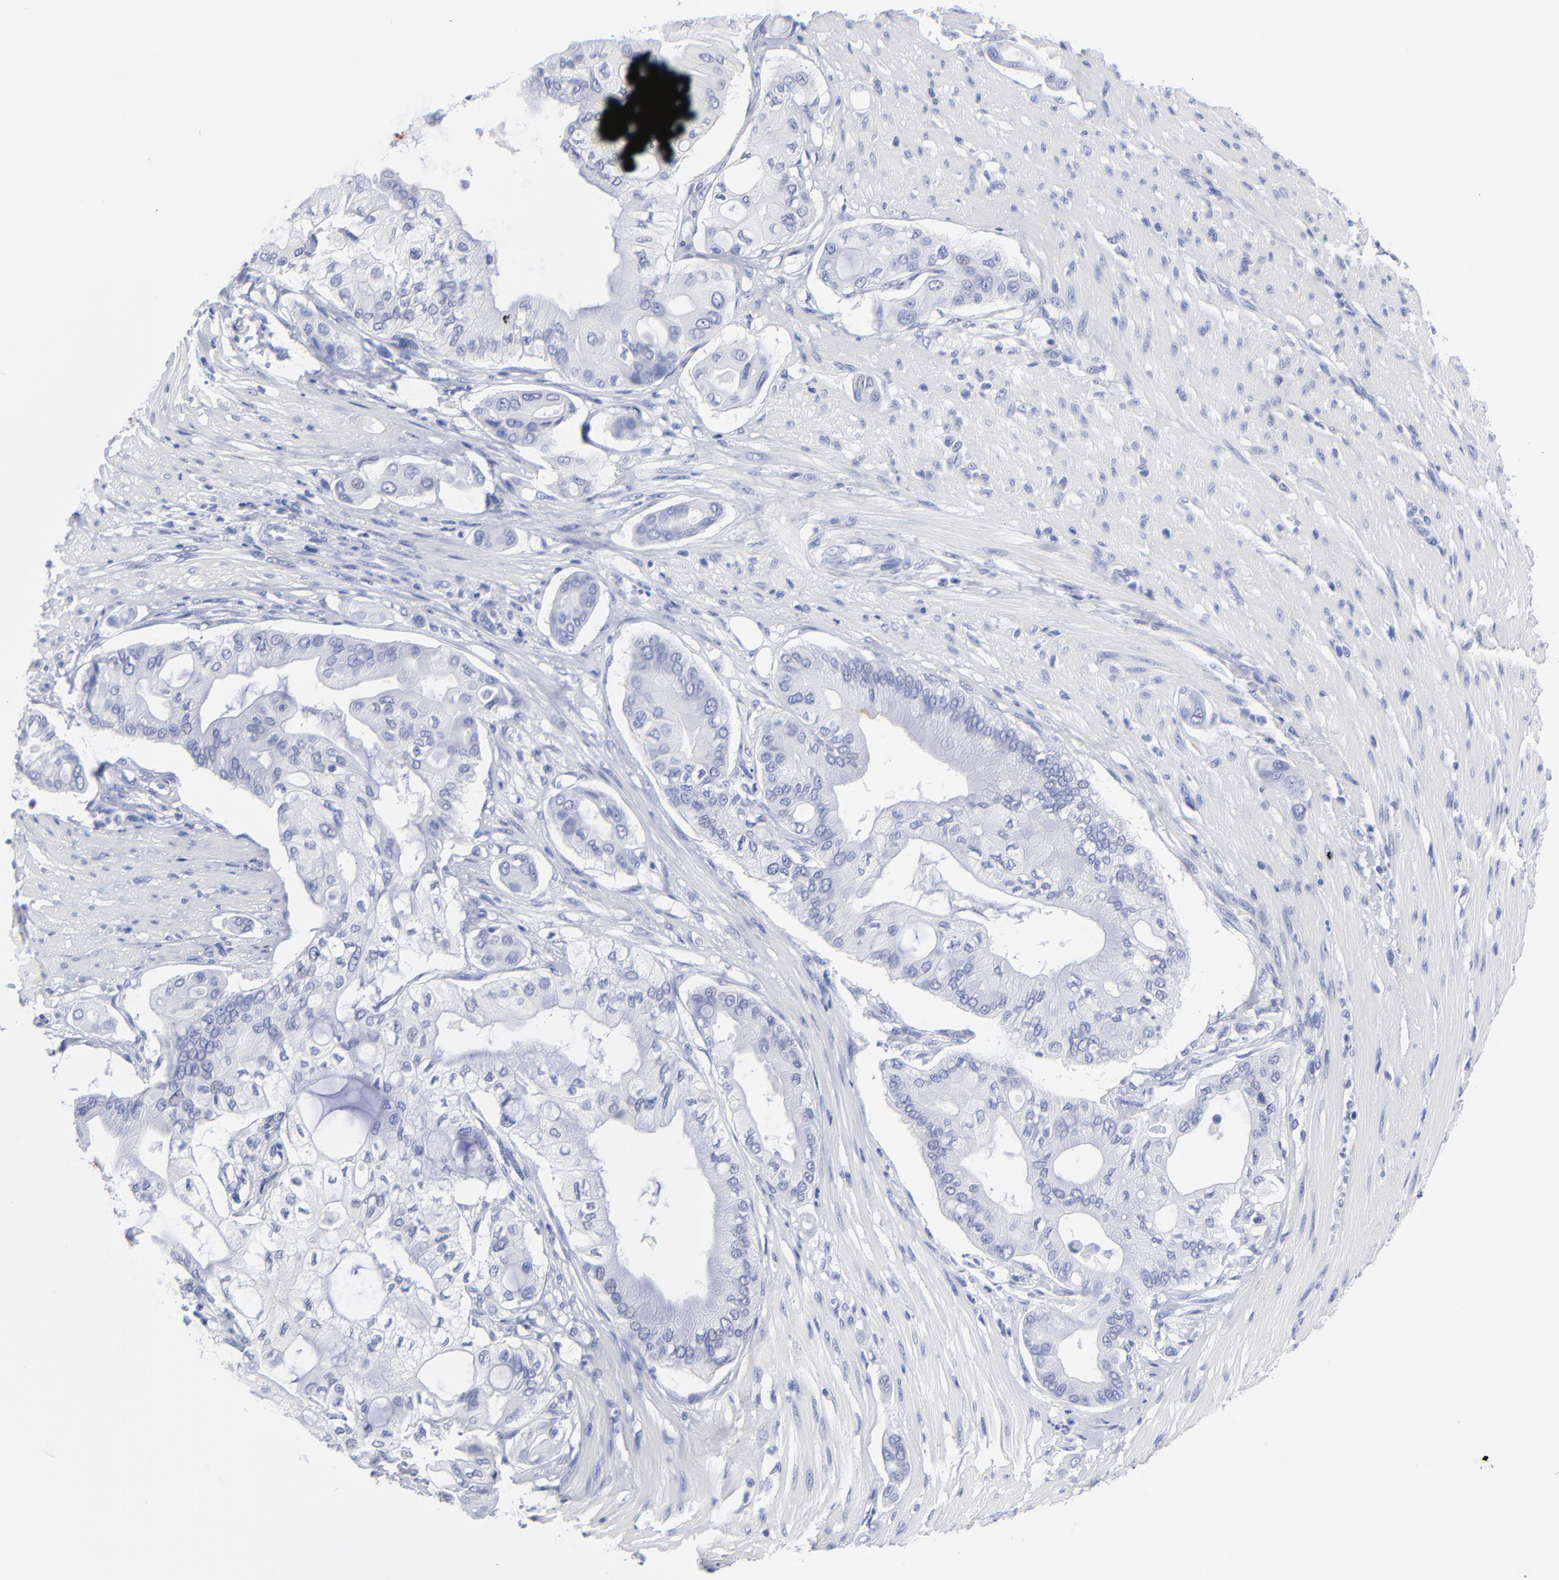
{"staining": {"intensity": "negative", "quantity": "none", "location": "none"}, "tissue": "pancreatic cancer", "cell_type": "Tumor cells", "image_type": "cancer", "snomed": [{"axis": "morphology", "description": "Adenocarcinoma, NOS"}, {"axis": "morphology", "description": "Adenocarcinoma, metastatic, NOS"}, {"axis": "topography", "description": "Lymph node"}, {"axis": "topography", "description": "Pancreas"}, {"axis": "topography", "description": "Duodenum"}], "caption": "Tumor cells show no significant protein expression in pancreatic cancer.", "gene": "ACY1", "patient": {"sex": "female", "age": 64}}